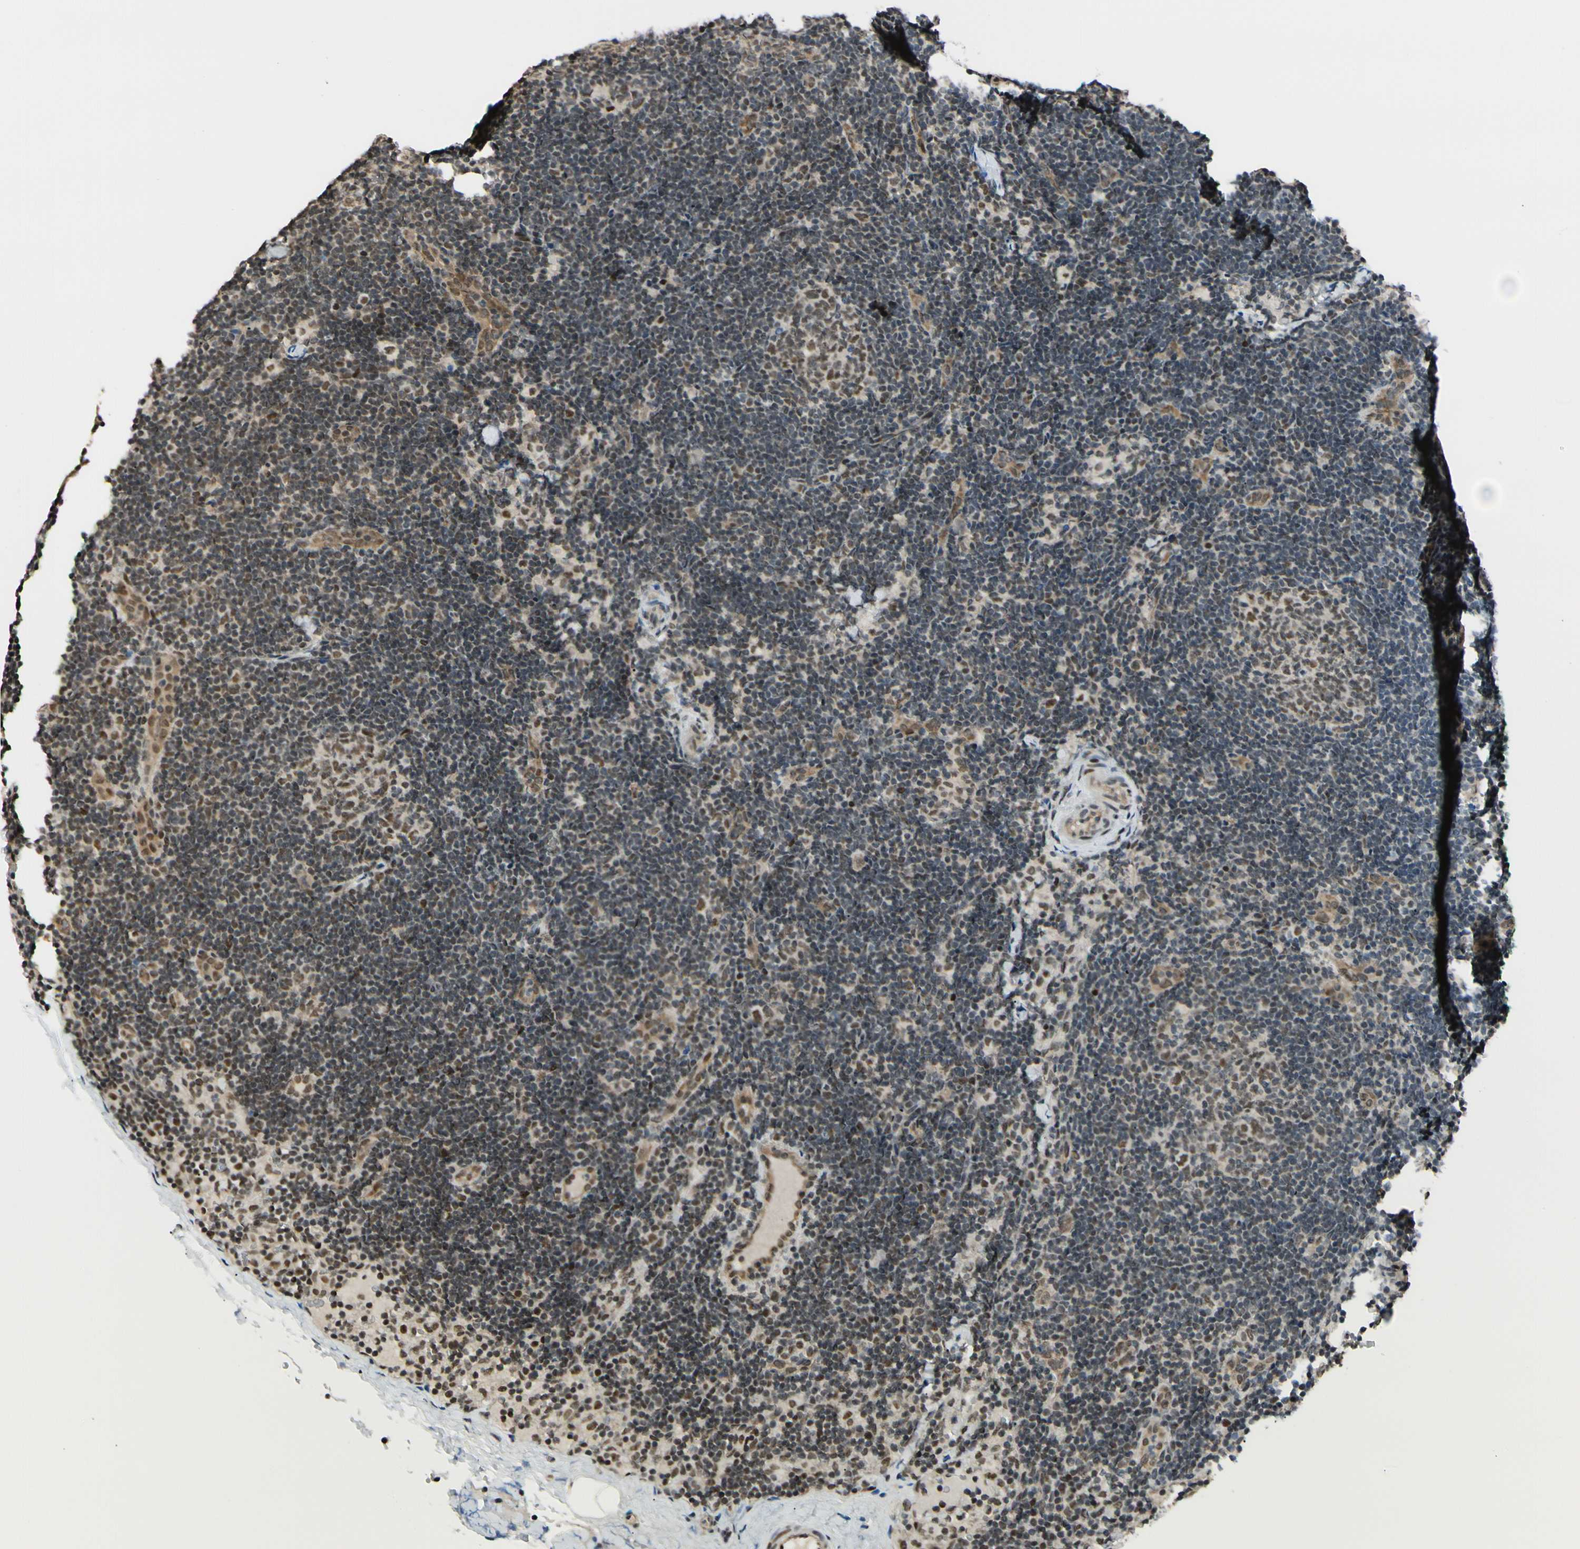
{"staining": {"intensity": "moderate", "quantity": ">75%", "location": "nuclear"}, "tissue": "lymph node", "cell_type": "Germinal center cells", "image_type": "normal", "snomed": [{"axis": "morphology", "description": "Normal tissue, NOS"}, {"axis": "topography", "description": "Lymph node"}], "caption": "Lymph node stained with DAB (3,3'-diaminobenzidine) immunohistochemistry displays medium levels of moderate nuclear expression in approximately >75% of germinal center cells. Using DAB (brown) and hematoxylin (blue) stains, captured at high magnification using brightfield microscopy.", "gene": "SUFU", "patient": {"sex": "female", "age": 14}}